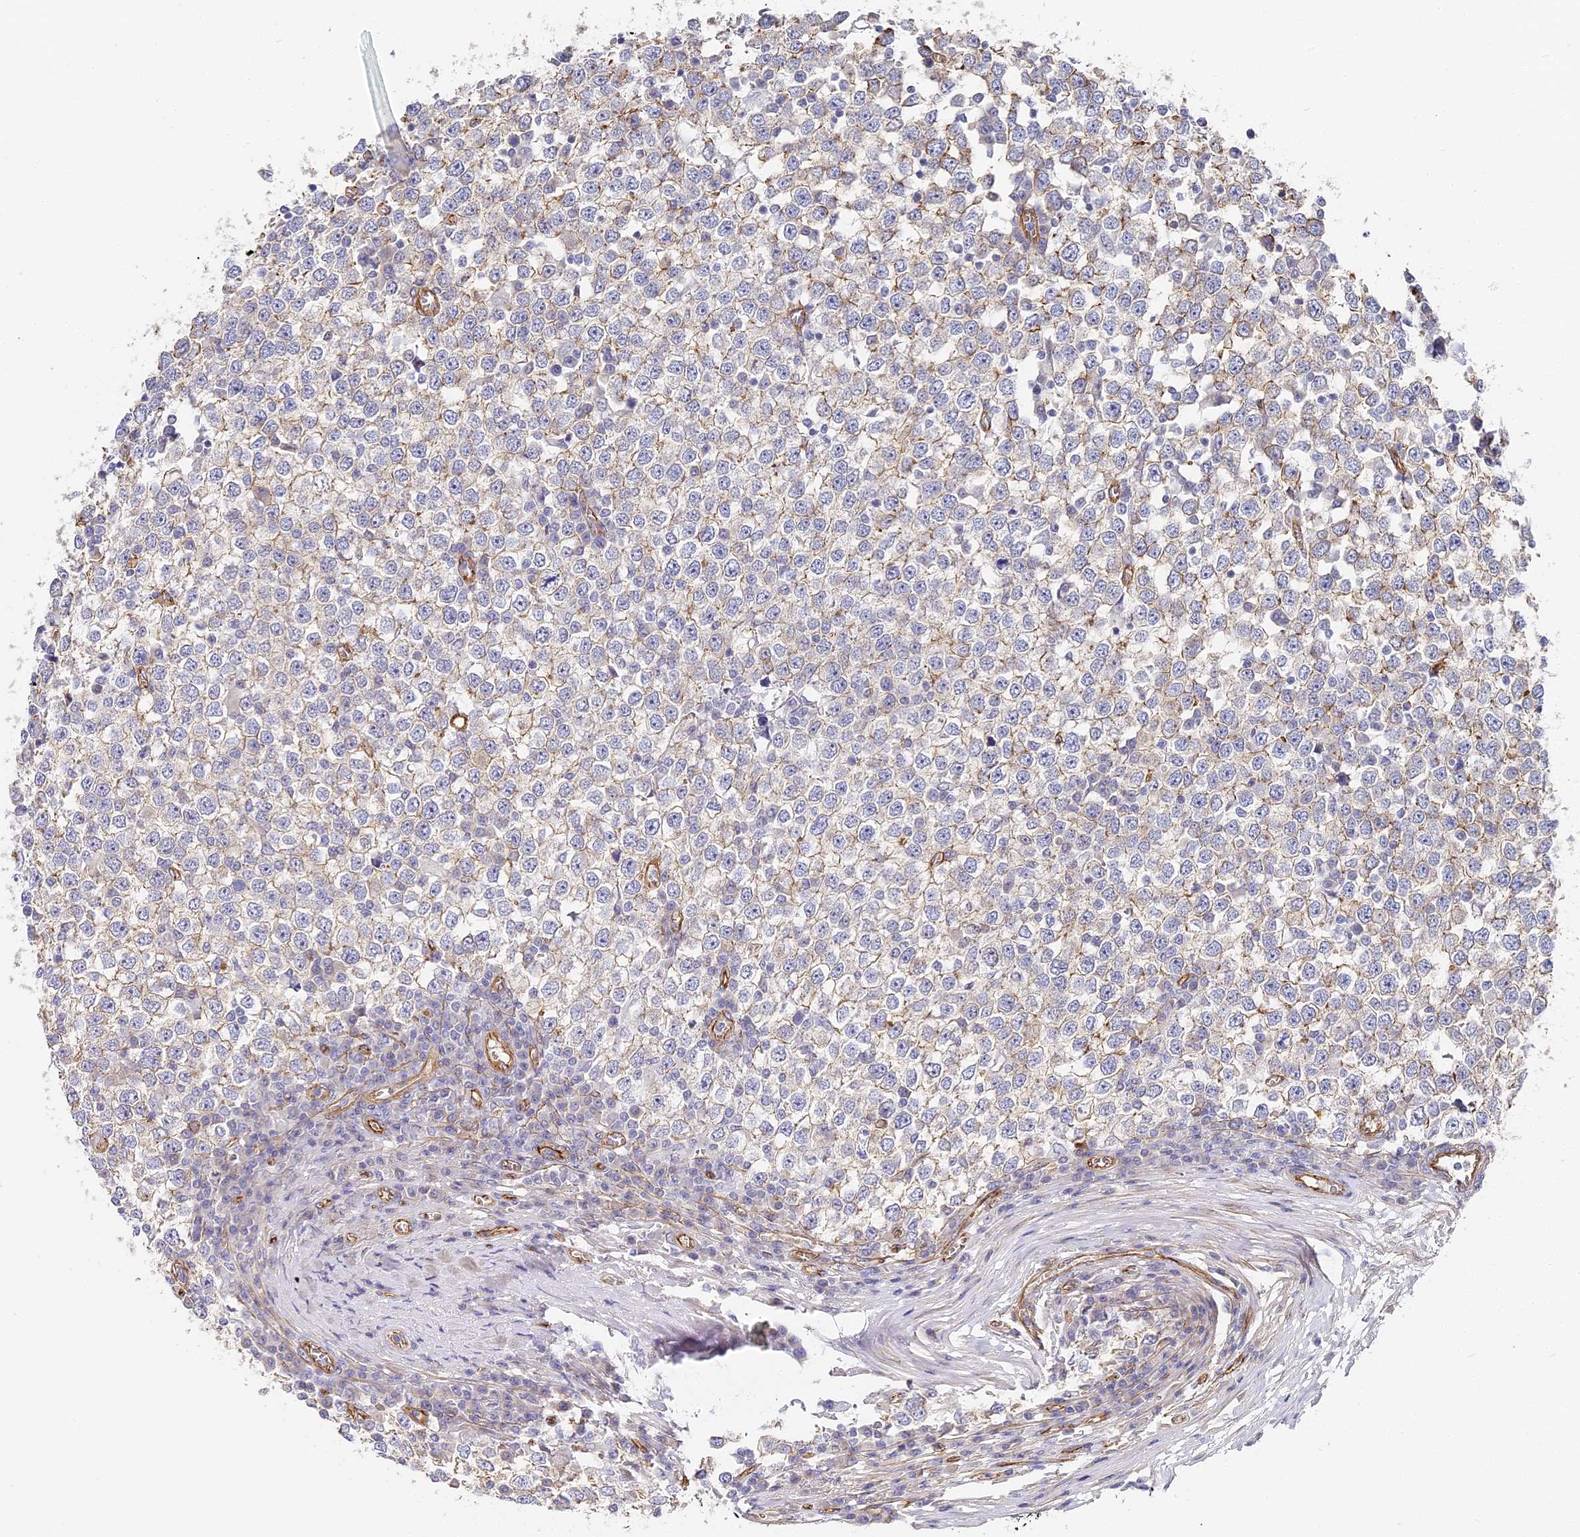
{"staining": {"intensity": "weak", "quantity": "<25%", "location": "cytoplasmic/membranous"}, "tissue": "testis cancer", "cell_type": "Tumor cells", "image_type": "cancer", "snomed": [{"axis": "morphology", "description": "Seminoma, NOS"}, {"axis": "topography", "description": "Testis"}], "caption": "The photomicrograph demonstrates no significant expression in tumor cells of seminoma (testis).", "gene": "CCDC30", "patient": {"sex": "male", "age": 65}}